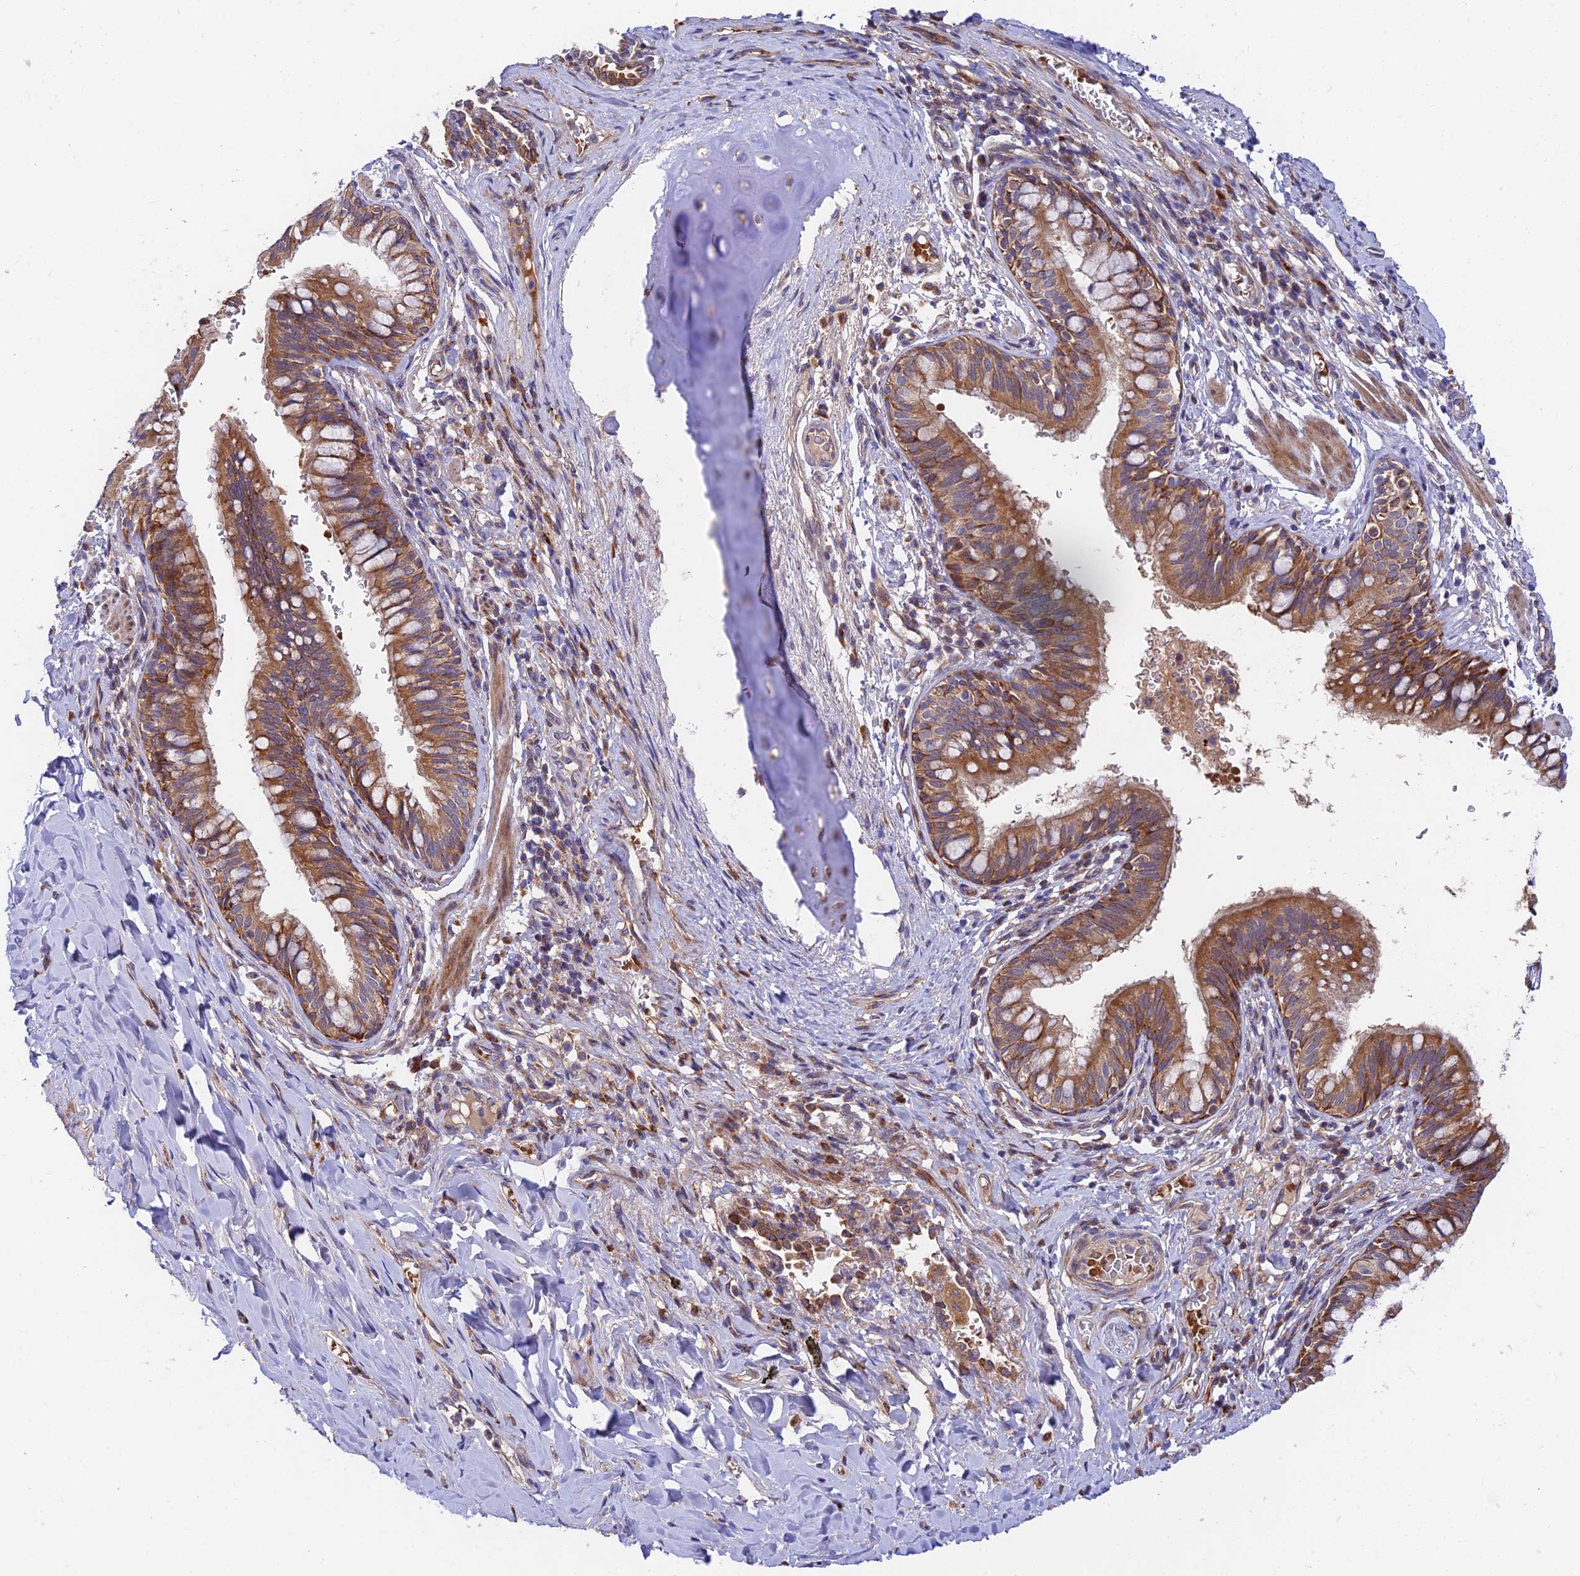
{"staining": {"intensity": "strong", "quantity": ">75%", "location": "cytoplasmic/membranous"}, "tissue": "bronchus", "cell_type": "Respiratory epithelial cells", "image_type": "normal", "snomed": [{"axis": "morphology", "description": "Normal tissue, NOS"}, {"axis": "topography", "description": "Cartilage tissue"}, {"axis": "topography", "description": "Bronchus"}], "caption": "A brown stain labels strong cytoplasmic/membranous expression of a protein in respiratory epithelial cells of unremarkable human bronchus.", "gene": "FUOM", "patient": {"sex": "female", "age": 36}}